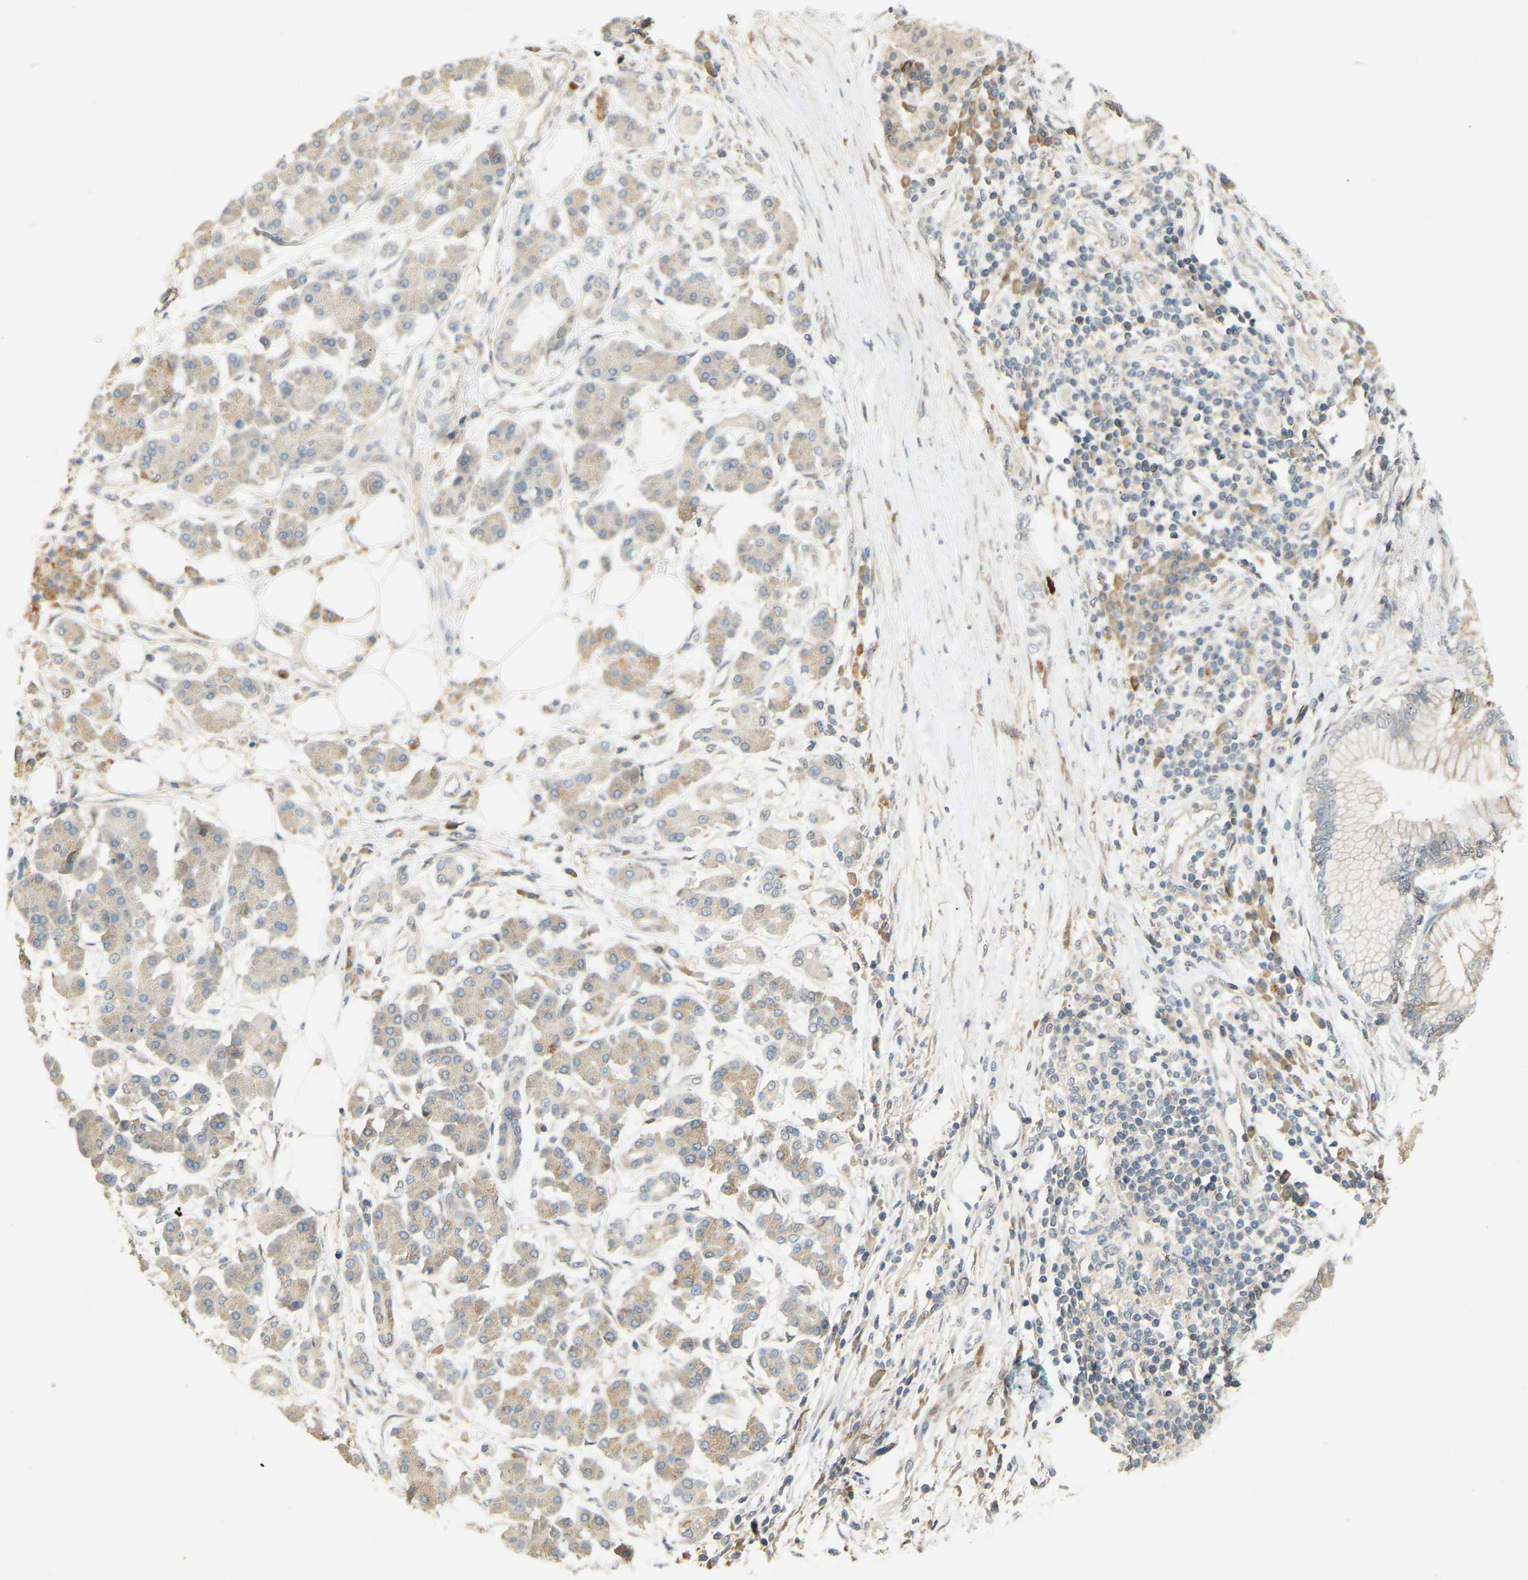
{"staining": {"intensity": "weak", "quantity": "<25%", "location": "cytoplasmic/membranous"}, "tissue": "pancreatic cancer", "cell_type": "Tumor cells", "image_type": "cancer", "snomed": [{"axis": "morphology", "description": "Adenocarcinoma, NOS"}, {"axis": "topography", "description": "Pancreas"}], "caption": "Tumor cells are negative for brown protein staining in pancreatic adenocarcinoma.", "gene": "PTPN4", "patient": {"sex": "male", "age": 77}}